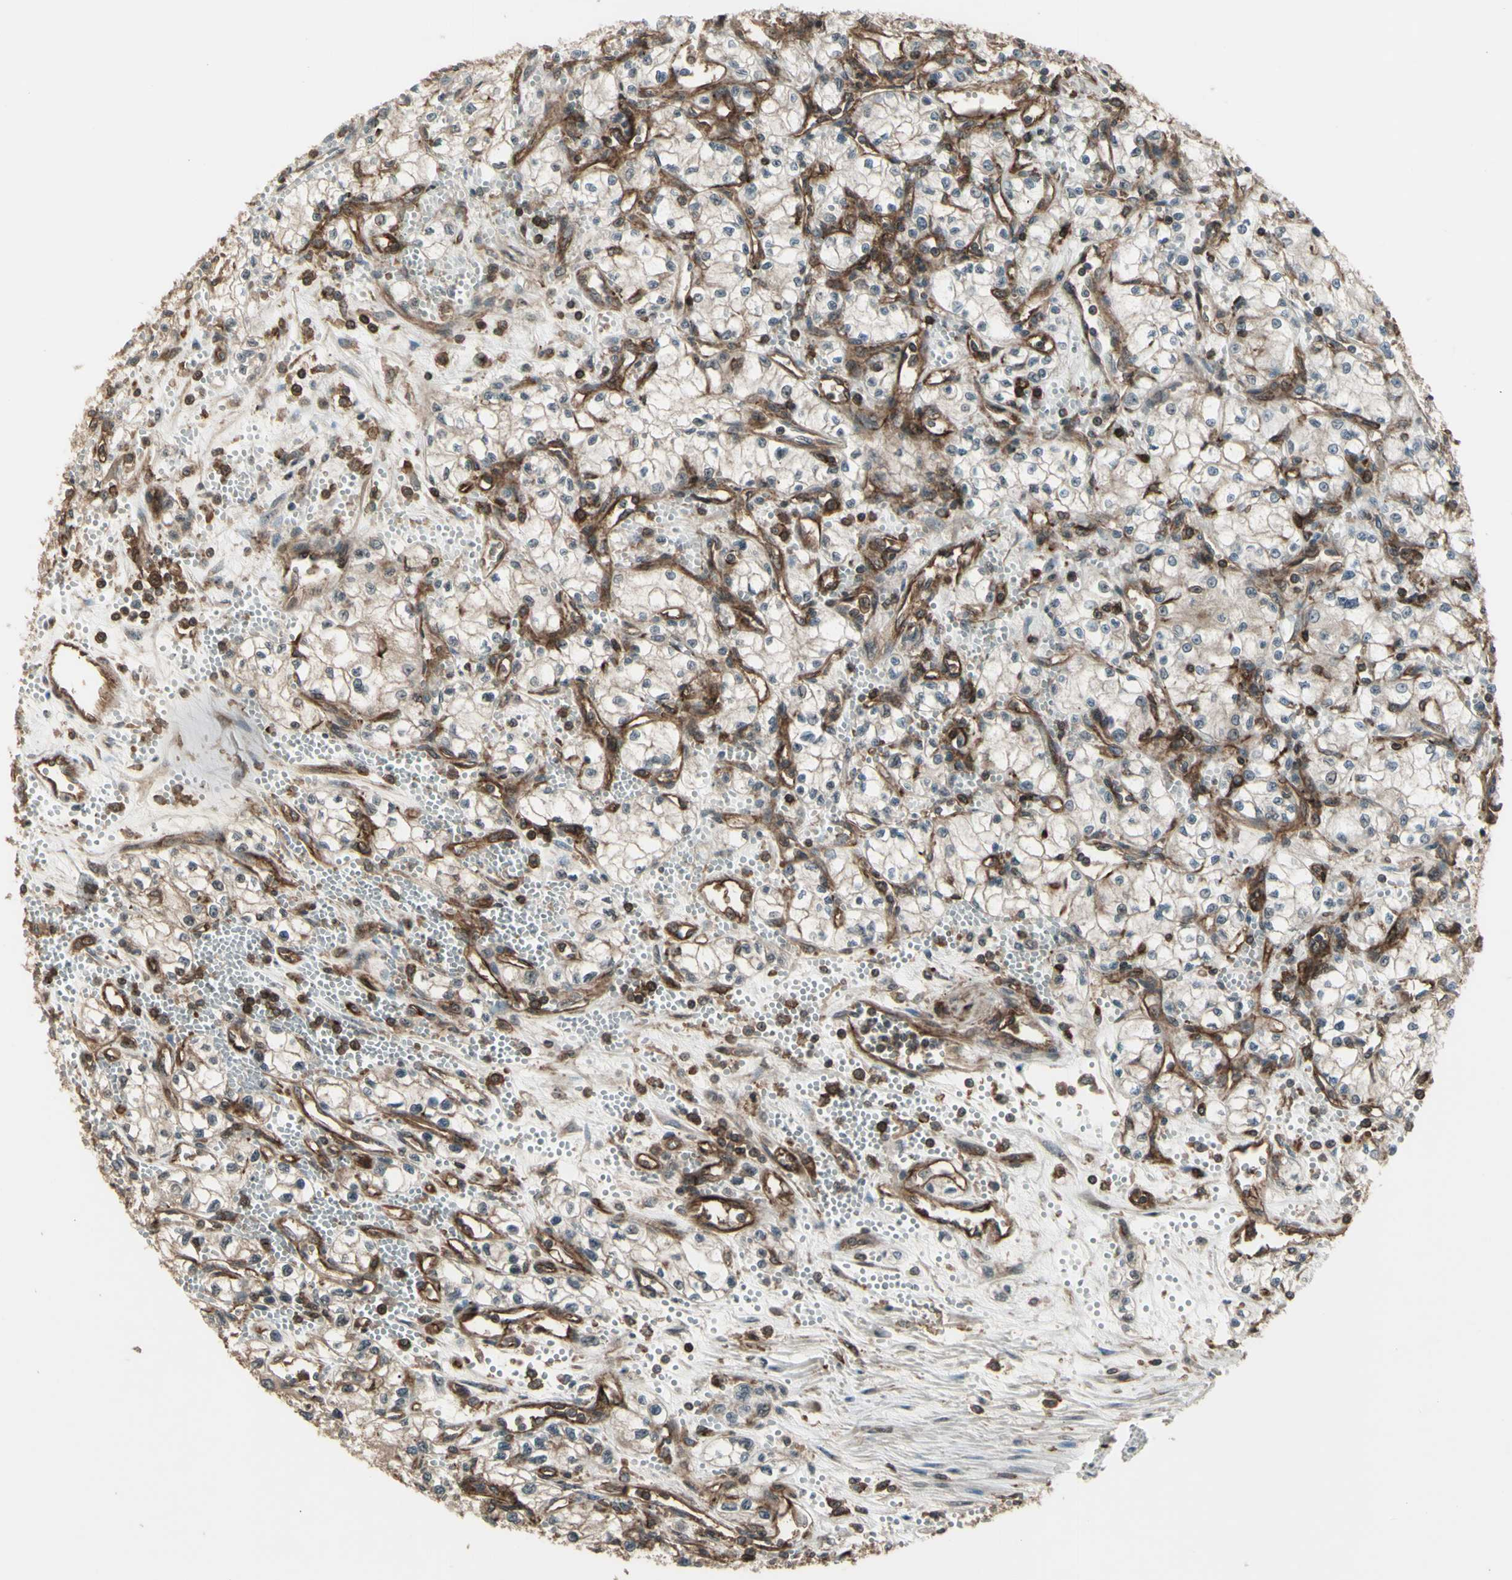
{"staining": {"intensity": "weak", "quantity": "25%-75%", "location": "cytoplasmic/membranous"}, "tissue": "renal cancer", "cell_type": "Tumor cells", "image_type": "cancer", "snomed": [{"axis": "morphology", "description": "Normal tissue, NOS"}, {"axis": "morphology", "description": "Adenocarcinoma, NOS"}, {"axis": "topography", "description": "Kidney"}], "caption": "High-power microscopy captured an immunohistochemistry (IHC) image of renal cancer (adenocarcinoma), revealing weak cytoplasmic/membranous staining in about 25%-75% of tumor cells.", "gene": "FXYD5", "patient": {"sex": "male", "age": 59}}